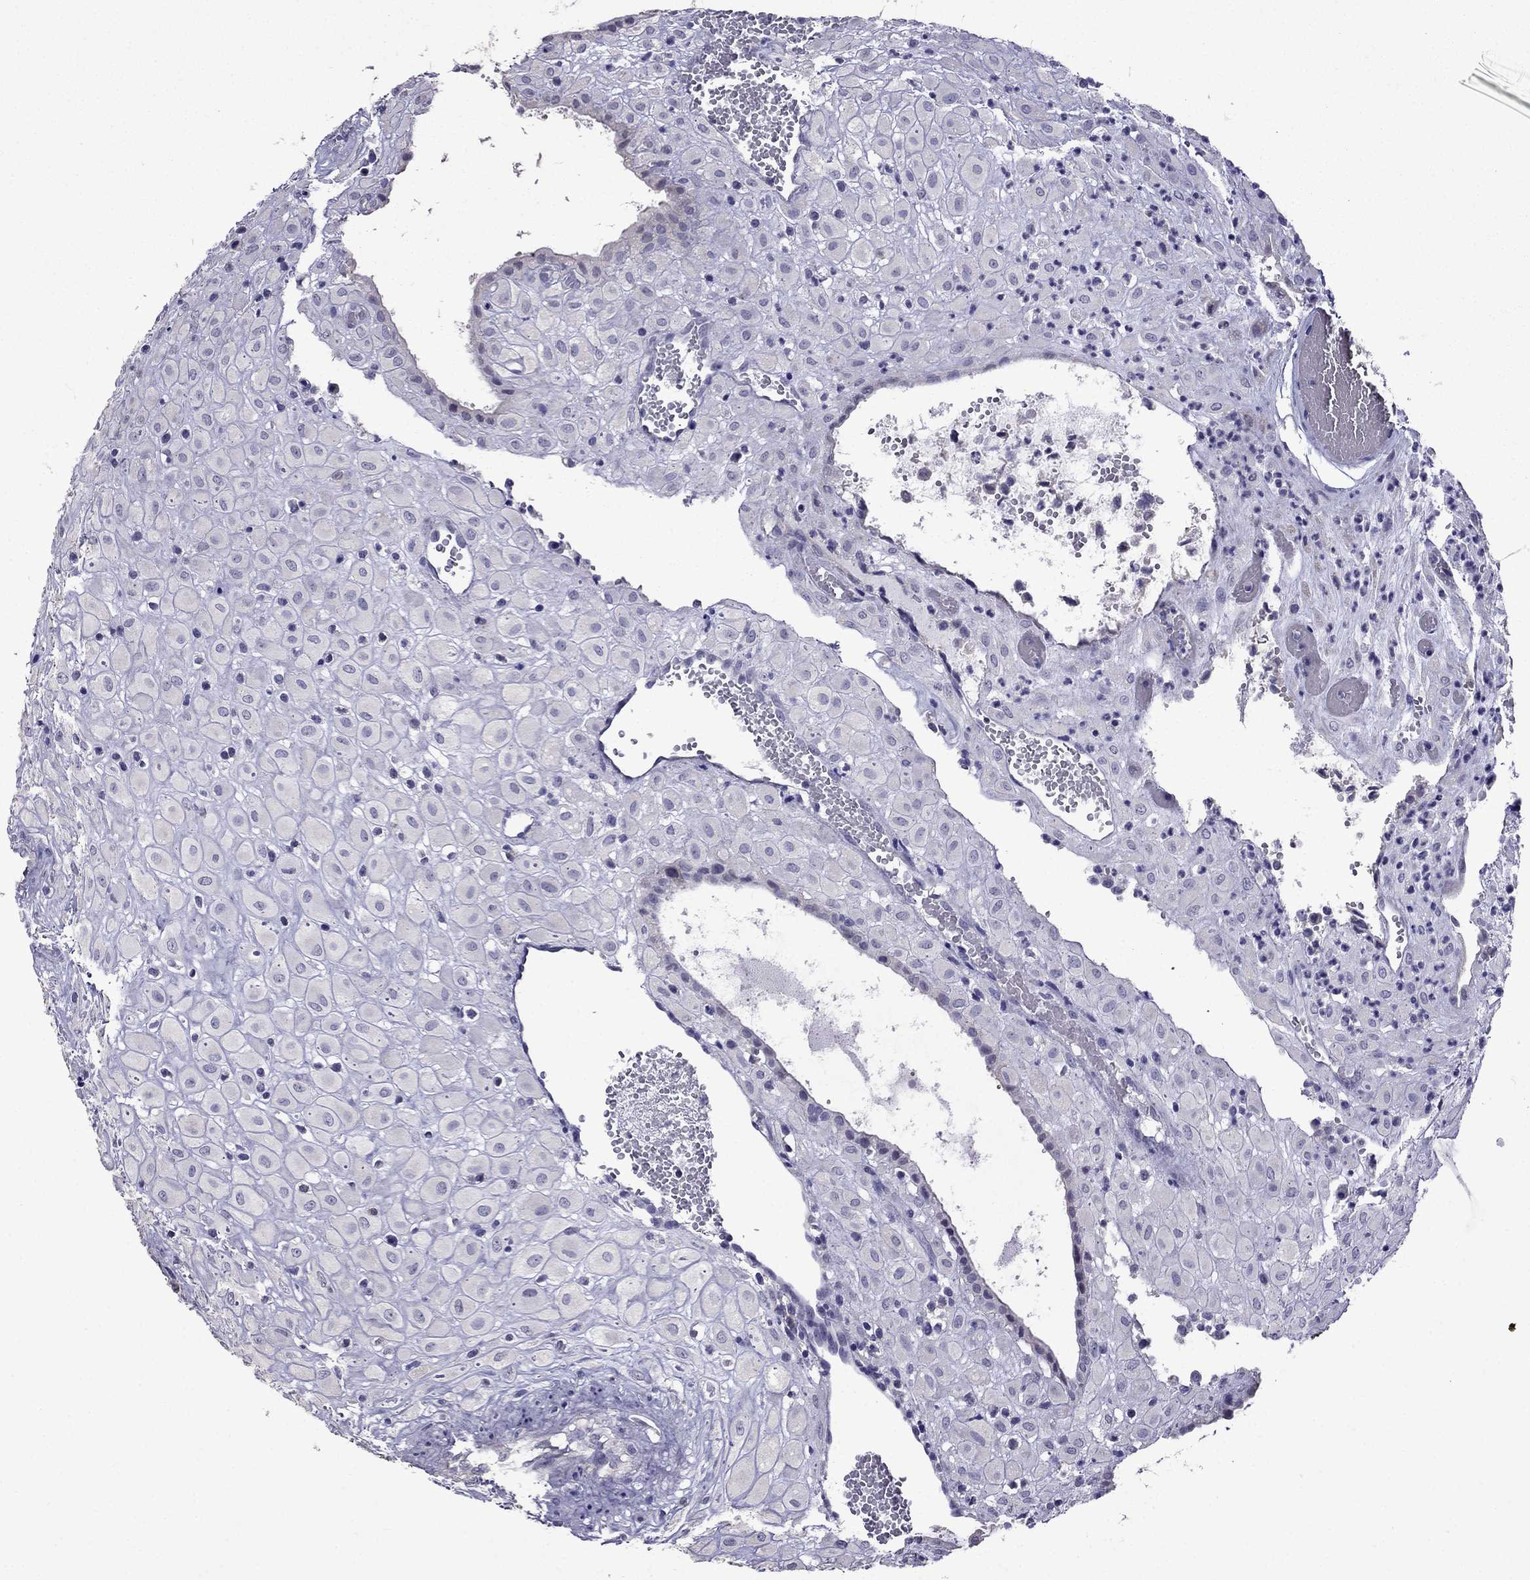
{"staining": {"intensity": "negative", "quantity": "none", "location": "none"}, "tissue": "placenta", "cell_type": "Decidual cells", "image_type": "normal", "snomed": [{"axis": "morphology", "description": "Normal tissue, NOS"}, {"axis": "topography", "description": "Placenta"}], "caption": "Human placenta stained for a protein using IHC exhibits no staining in decidual cells.", "gene": "AK5", "patient": {"sex": "female", "age": 24}}